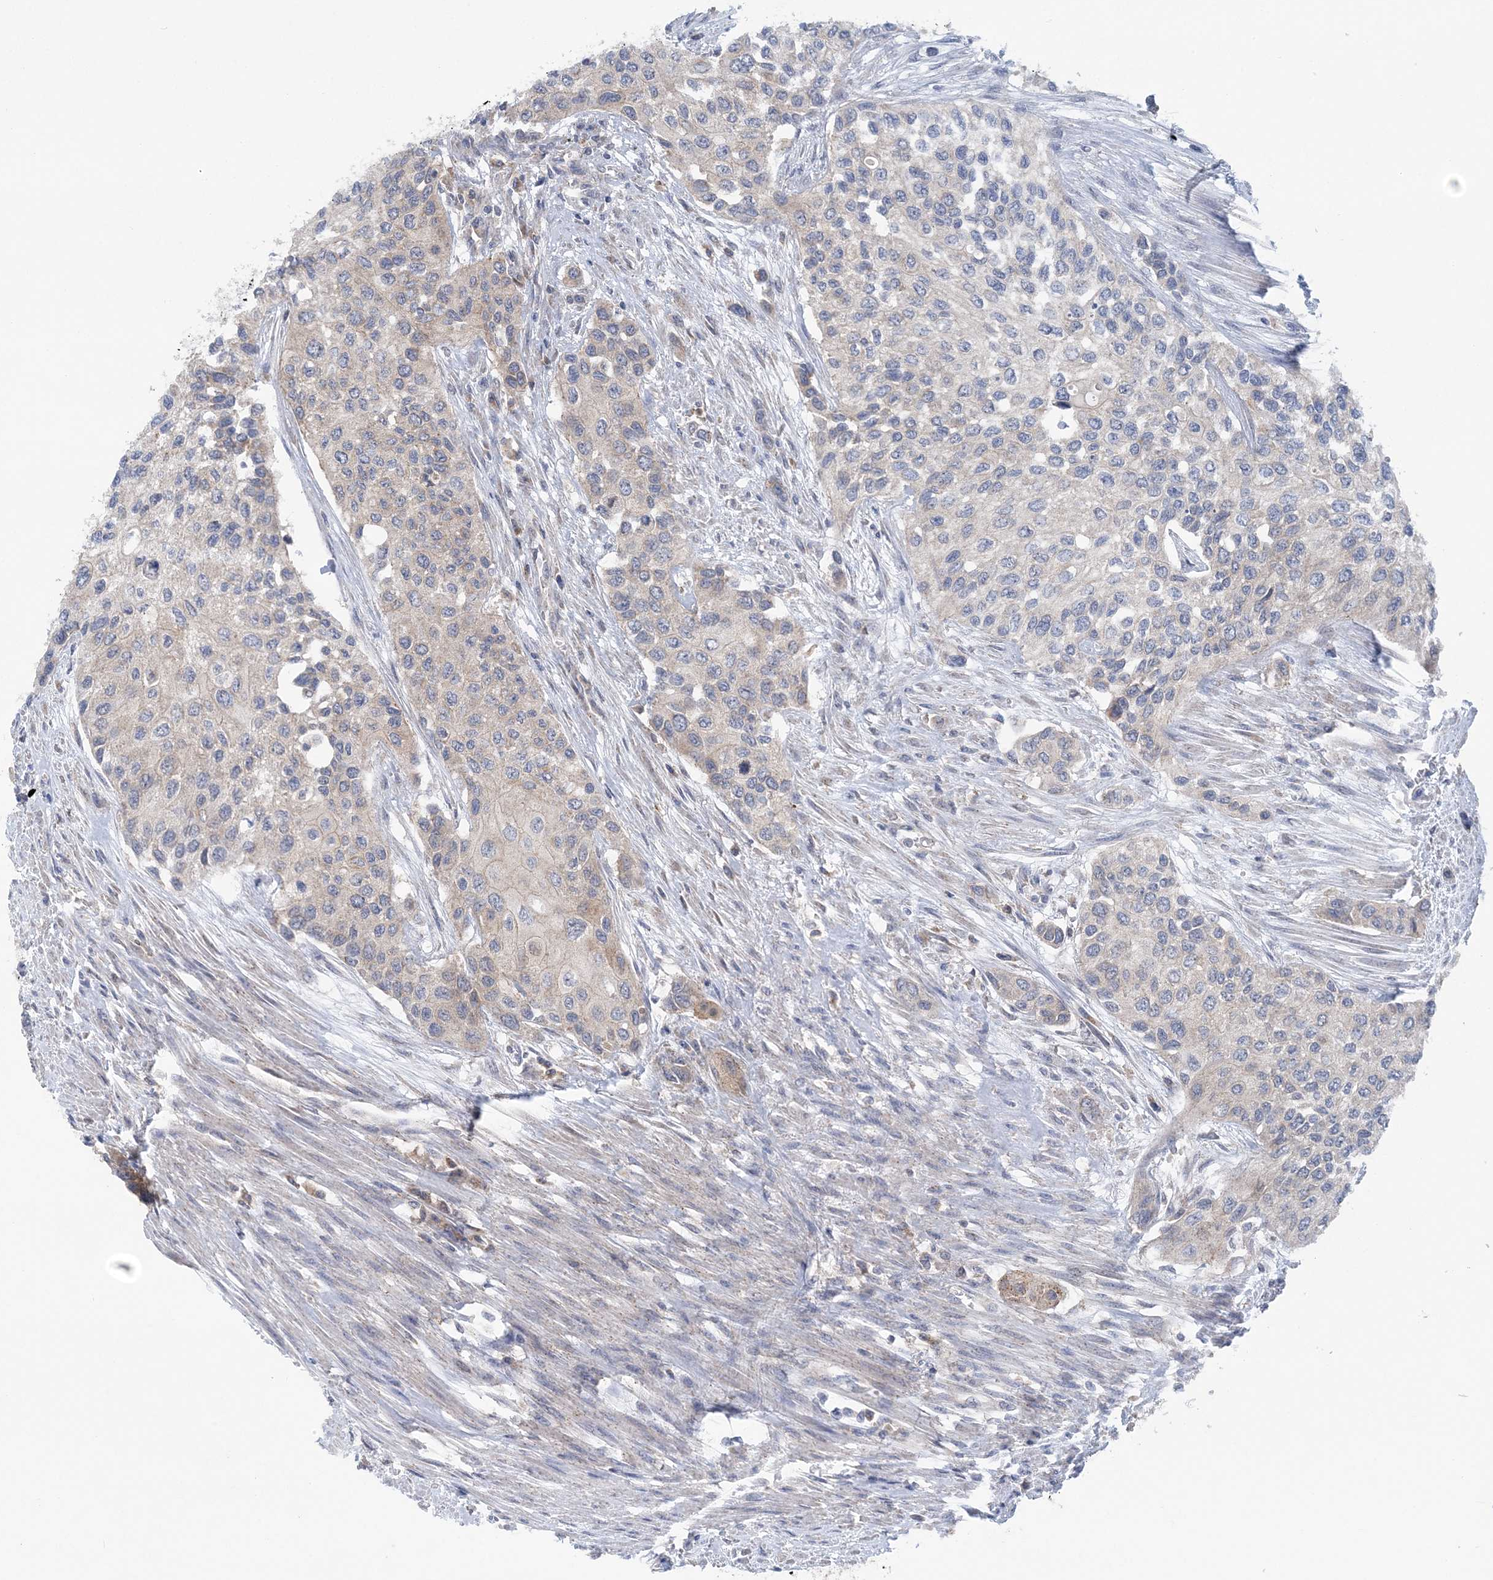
{"staining": {"intensity": "negative", "quantity": "none", "location": "none"}, "tissue": "urothelial cancer", "cell_type": "Tumor cells", "image_type": "cancer", "snomed": [{"axis": "morphology", "description": "Normal tissue, NOS"}, {"axis": "morphology", "description": "Urothelial carcinoma, High grade"}, {"axis": "topography", "description": "Vascular tissue"}, {"axis": "topography", "description": "Urinary bladder"}], "caption": "Immunohistochemistry micrograph of human urothelial cancer stained for a protein (brown), which demonstrates no staining in tumor cells.", "gene": "COPE", "patient": {"sex": "female", "age": 56}}